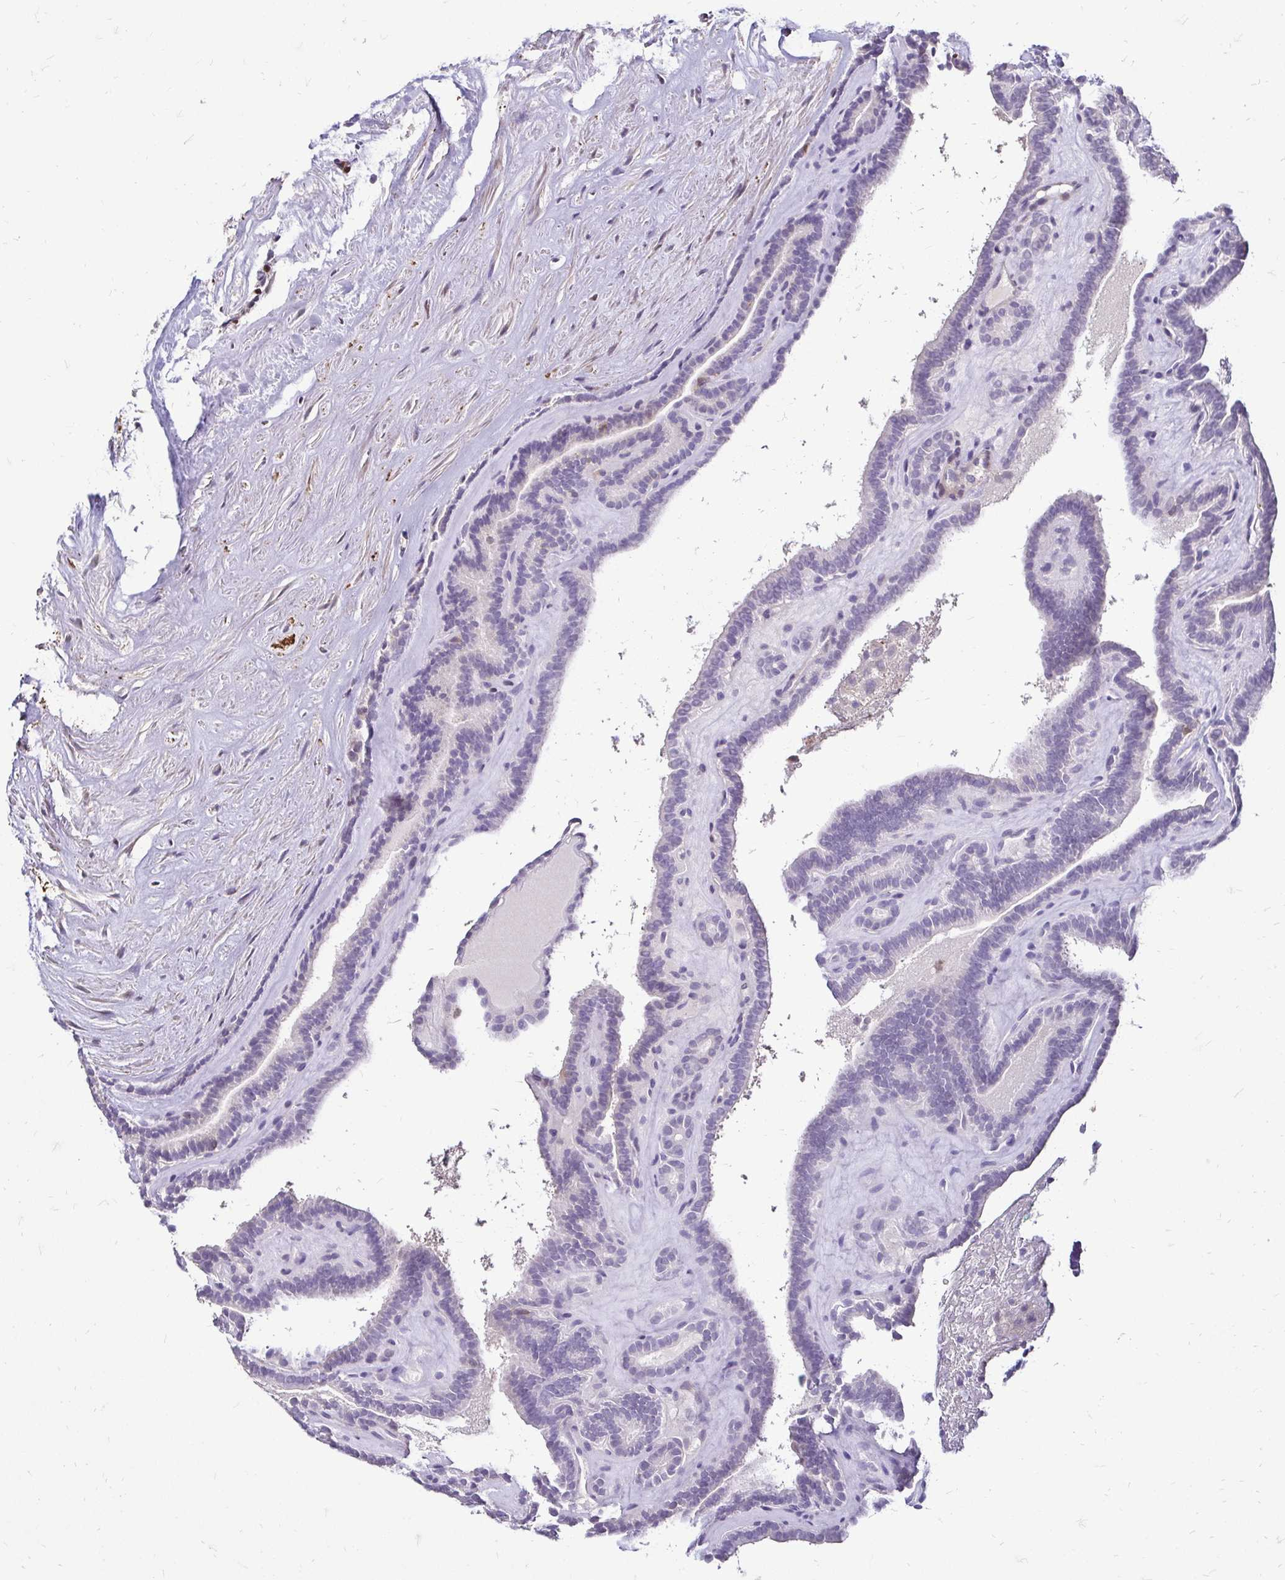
{"staining": {"intensity": "negative", "quantity": "none", "location": "none"}, "tissue": "thyroid cancer", "cell_type": "Tumor cells", "image_type": "cancer", "snomed": [{"axis": "morphology", "description": "Papillary adenocarcinoma, NOS"}, {"axis": "topography", "description": "Thyroid gland"}], "caption": "A photomicrograph of thyroid cancer stained for a protein shows no brown staining in tumor cells. (DAB immunohistochemistry (IHC) with hematoxylin counter stain).", "gene": "ZFP1", "patient": {"sex": "female", "age": 21}}